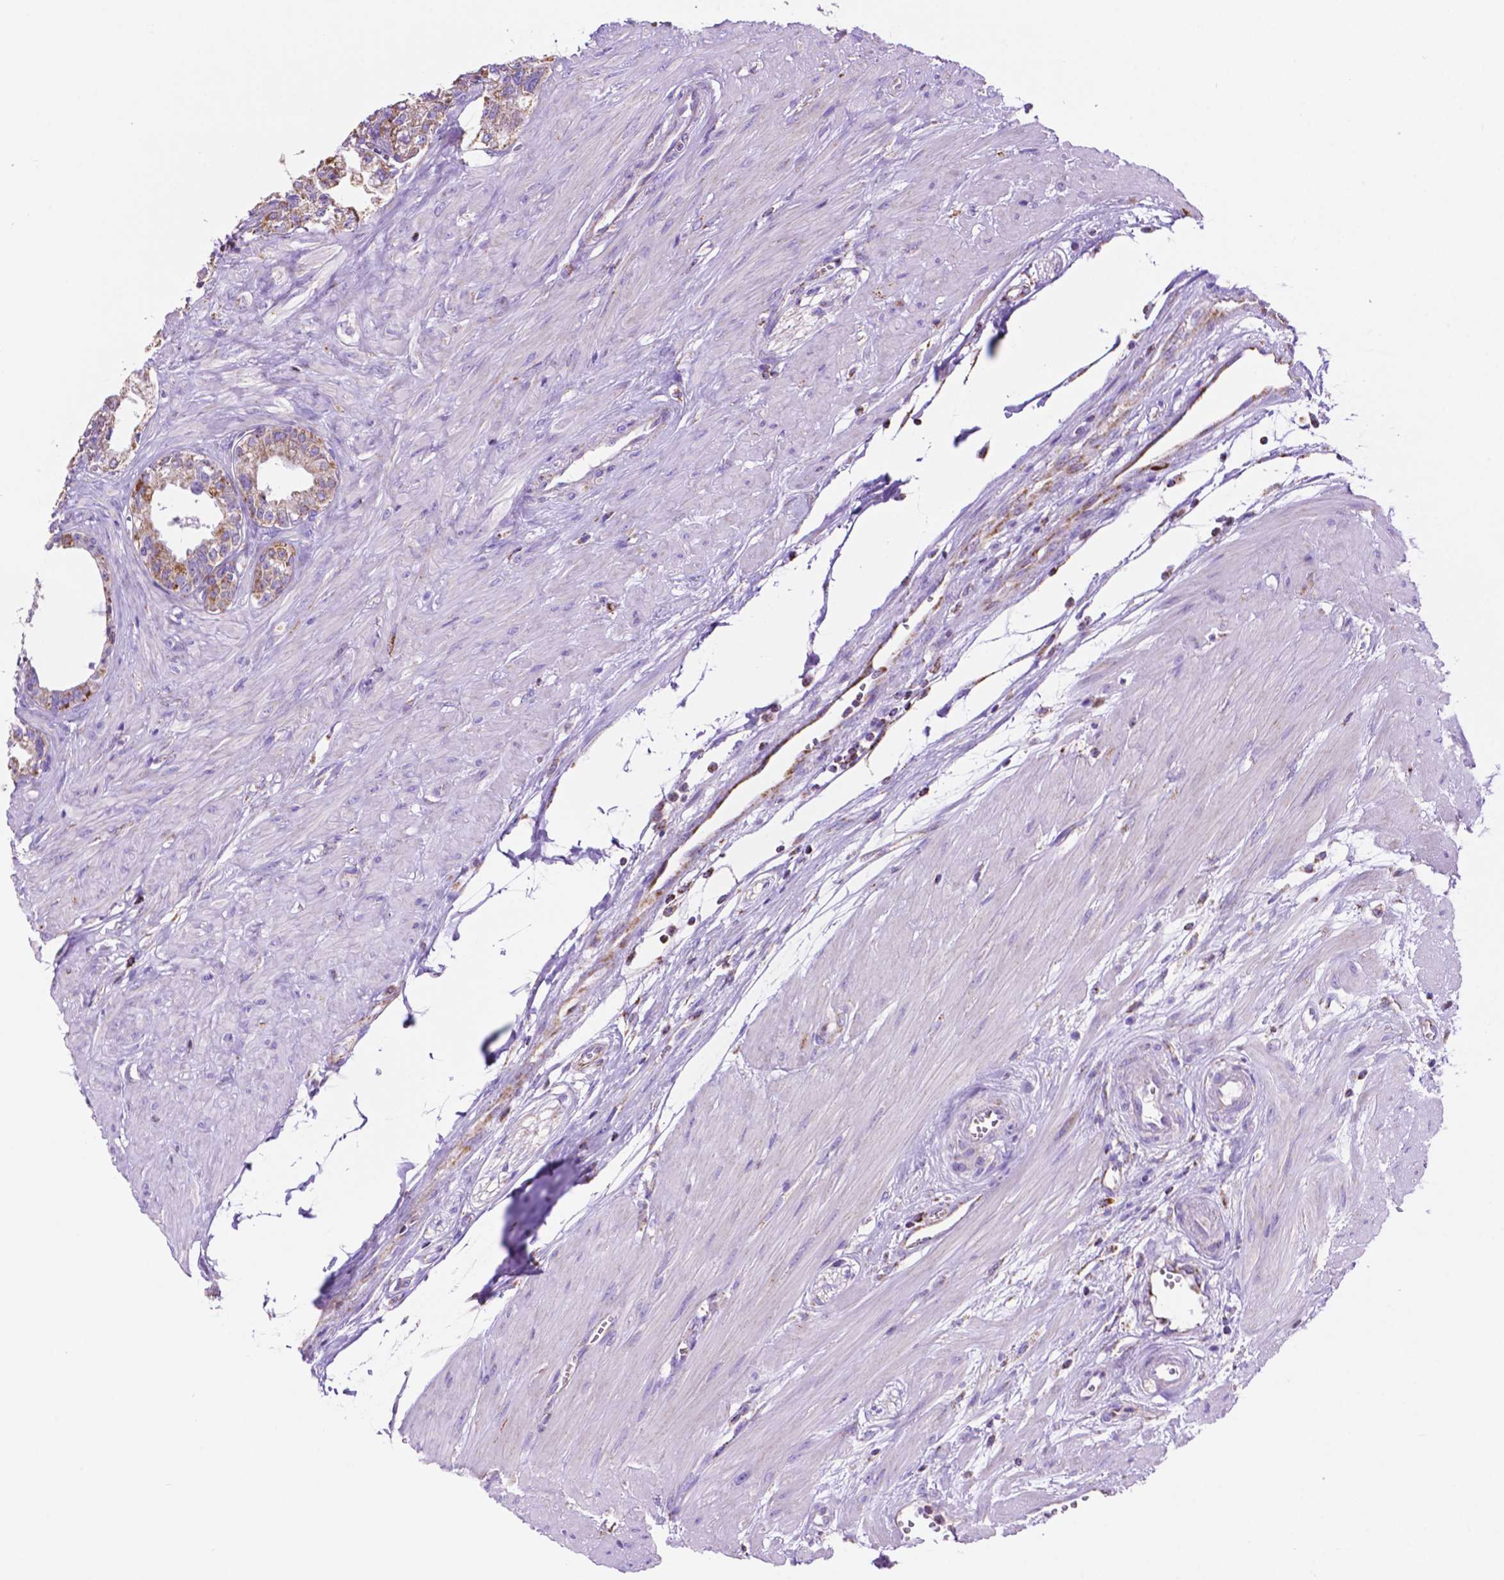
{"staining": {"intensity": "moderate", "quantity": "<25%", "location": "cytoplasmic/membranous"}, "tissue": "seminal vesicle", "cell_type": "Glandular cells", "image_type": "normal", "snomed": [{"axis": "morphology", "description": "Normal tissue, NOS"}, {"axis": "morphology", "description": "Urothelial carcinoma, NOS"}, {"axis": "topography", "description": "Urinary bladder"}, {"axis": "topography", "description": "Seminal veicle"}], "caption": "Immunohistochemistry staining of benign seminal vesicle, which exhibits low levels of moderate cytoplasmic/membranous staining in approximately <25% of glandular cells indicating moderate cytoplasmic/membranous protein positivity. The staining was performed using DAB (brown) for protein detection and nuclei were counterstained in hematoxylin (blue).", "gene": "GDPD5", "patient": {"sex": "male", "age": 76}}